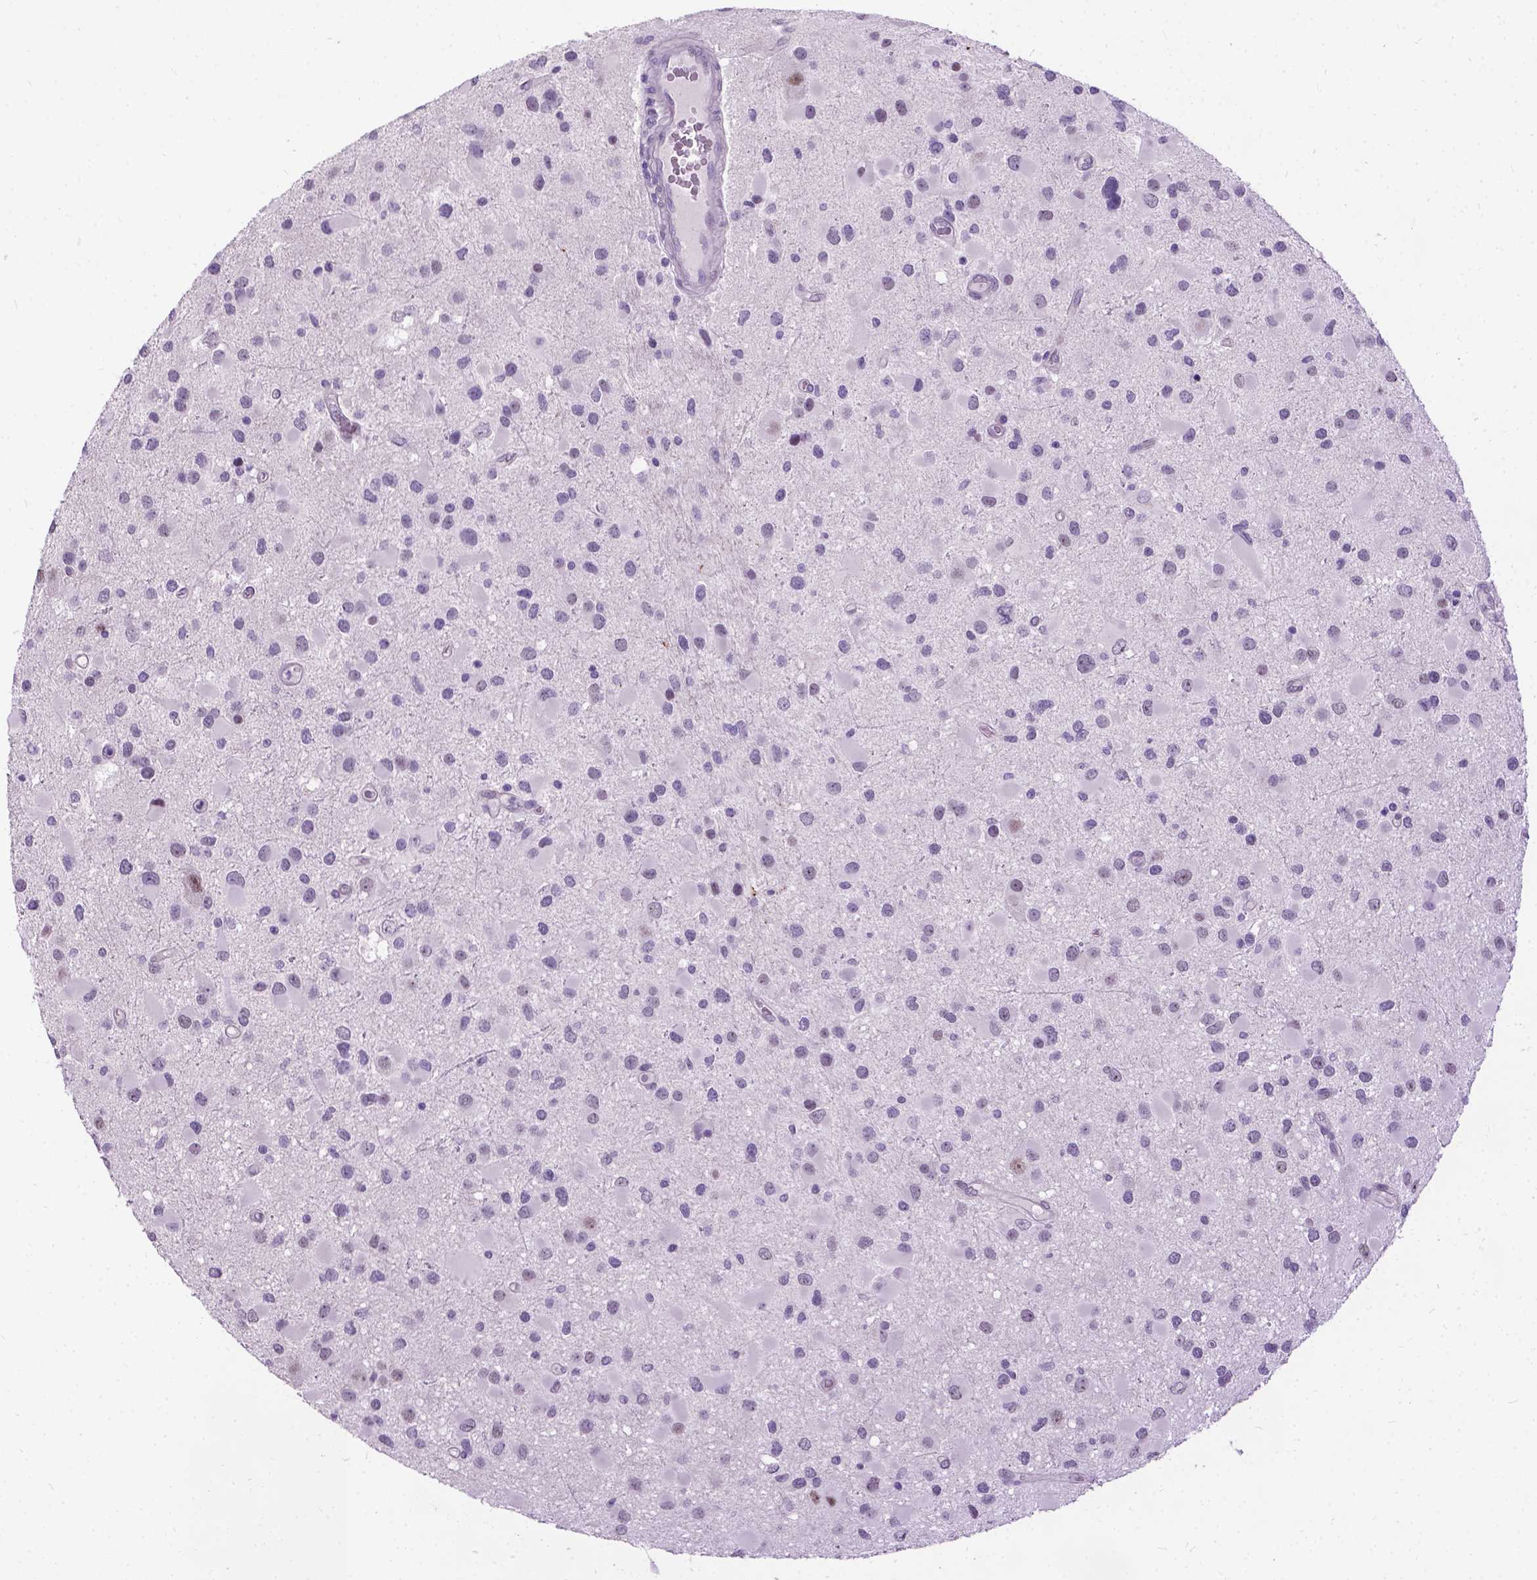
{"staining": {"intensity": "negative", "quantity": "none", "location": "none"}, "tissue": "glioma", "cell_type": "Tumor cells", "image_type": "cancer", "snomed": [{"axis": "morphology", "description": "Glioma, malignant, Low grade"}, {"axis": "topography", "description": "Brain"}], "caption": "Glioma stained for a protein using immunohistochemistry displays no positivity tumor cells.", "gene": "PROB1", "patient": {"sex": "female", "age": 32}}